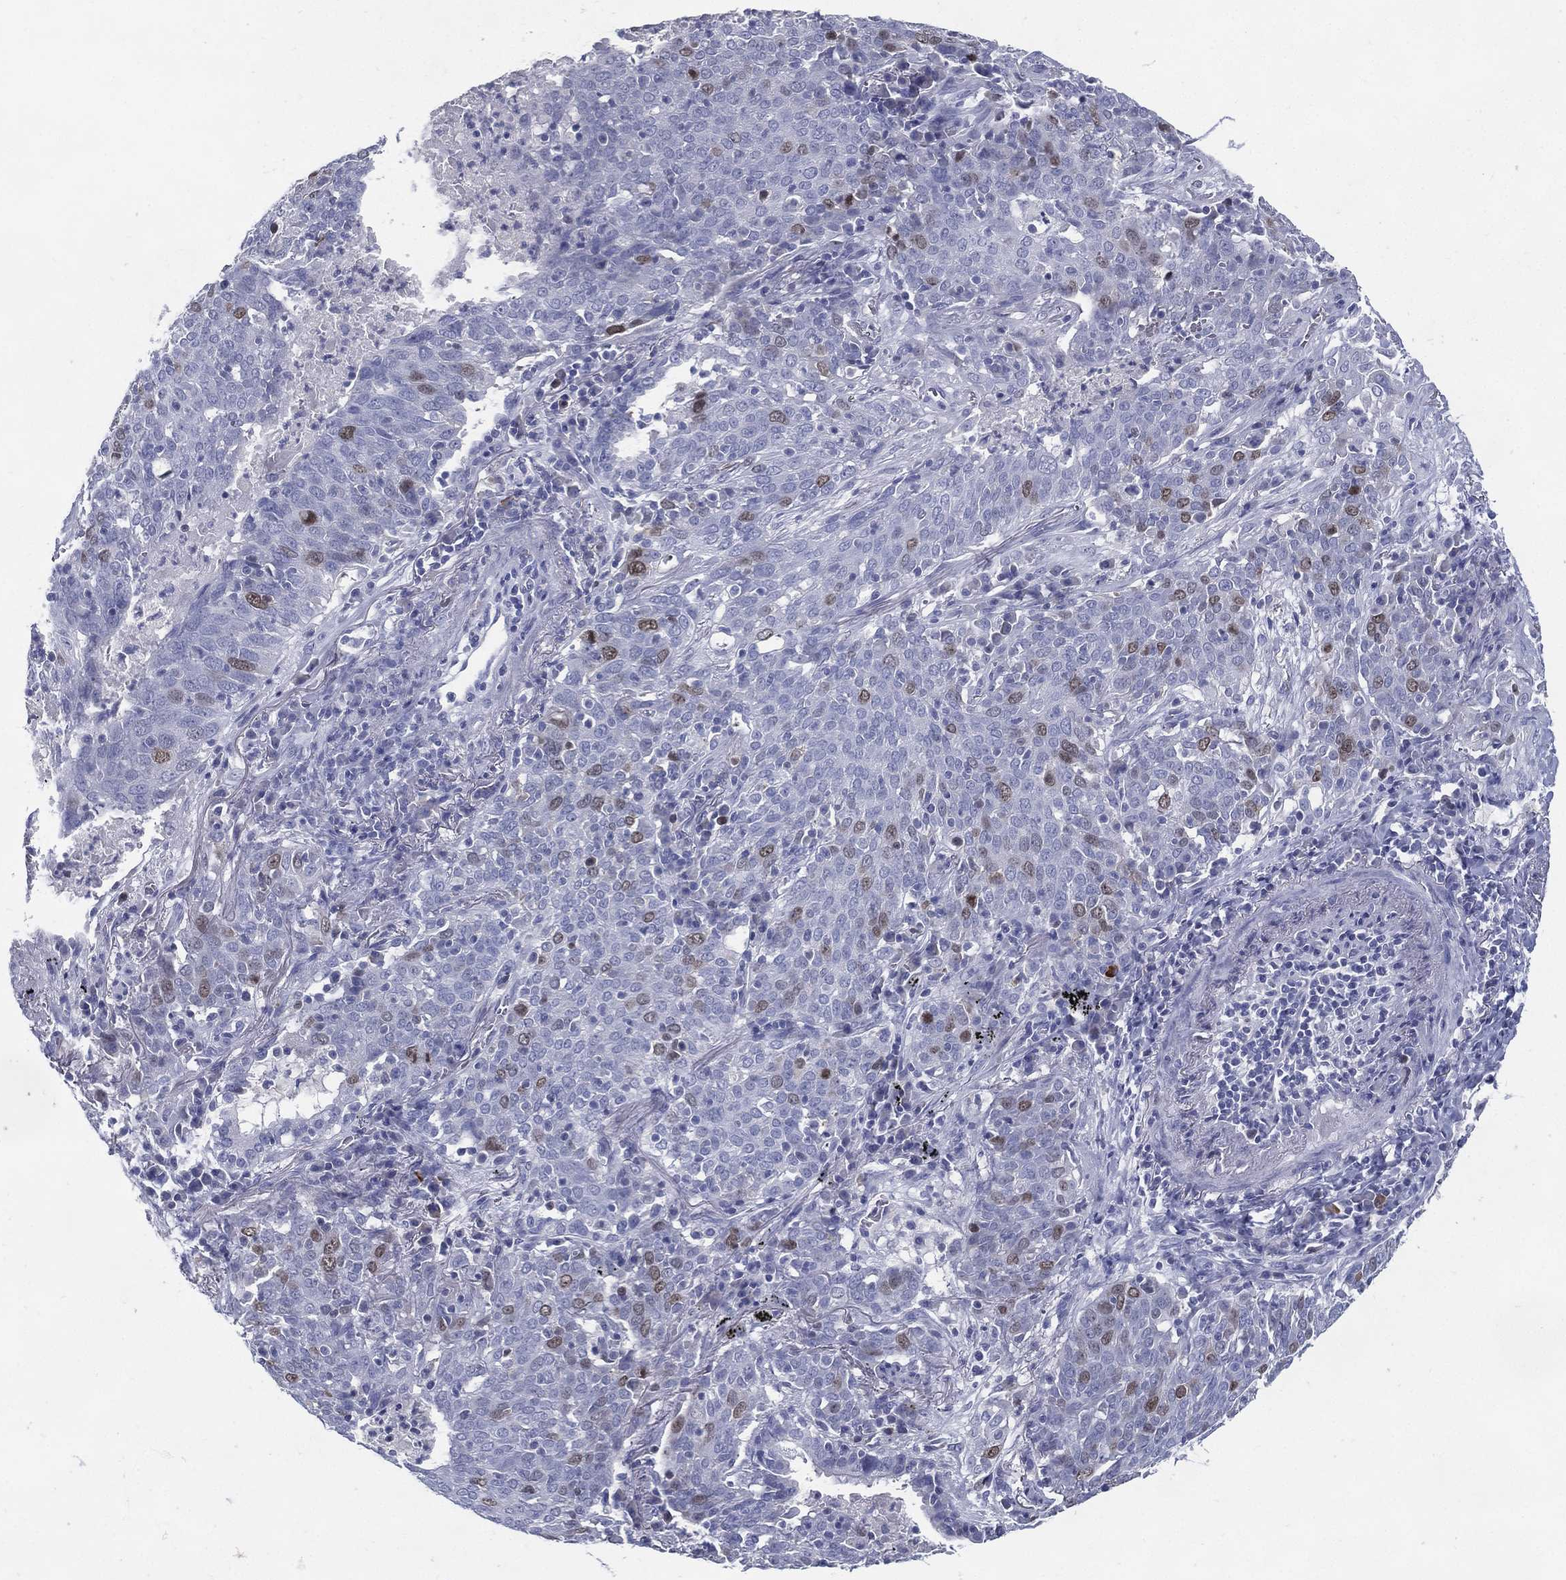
{"staining": {"intensity": "moderate", "quantity": "<25%", "location": "nuclear"}, "tissue": "lung cancer", "cell_type": "Tumor cells", "image_type": "cancer", "snomed": [{"axis": "morphology", "description": "Squamous cell carcinoma, NOS"}, {"axis": "topography", "description": "Lung"}], "caption": "Immunohistochemical staining of human lung squamous cell carcinoma shows low levels of moderate nuclear staining in approximately <25% of tumor cells. Immunohistochemistry (ihc) stains the protein of interest in brown and the nuclei are stained blue.", "gene": "KIF2C", "patient": {"sex": "male", "age": 82}}